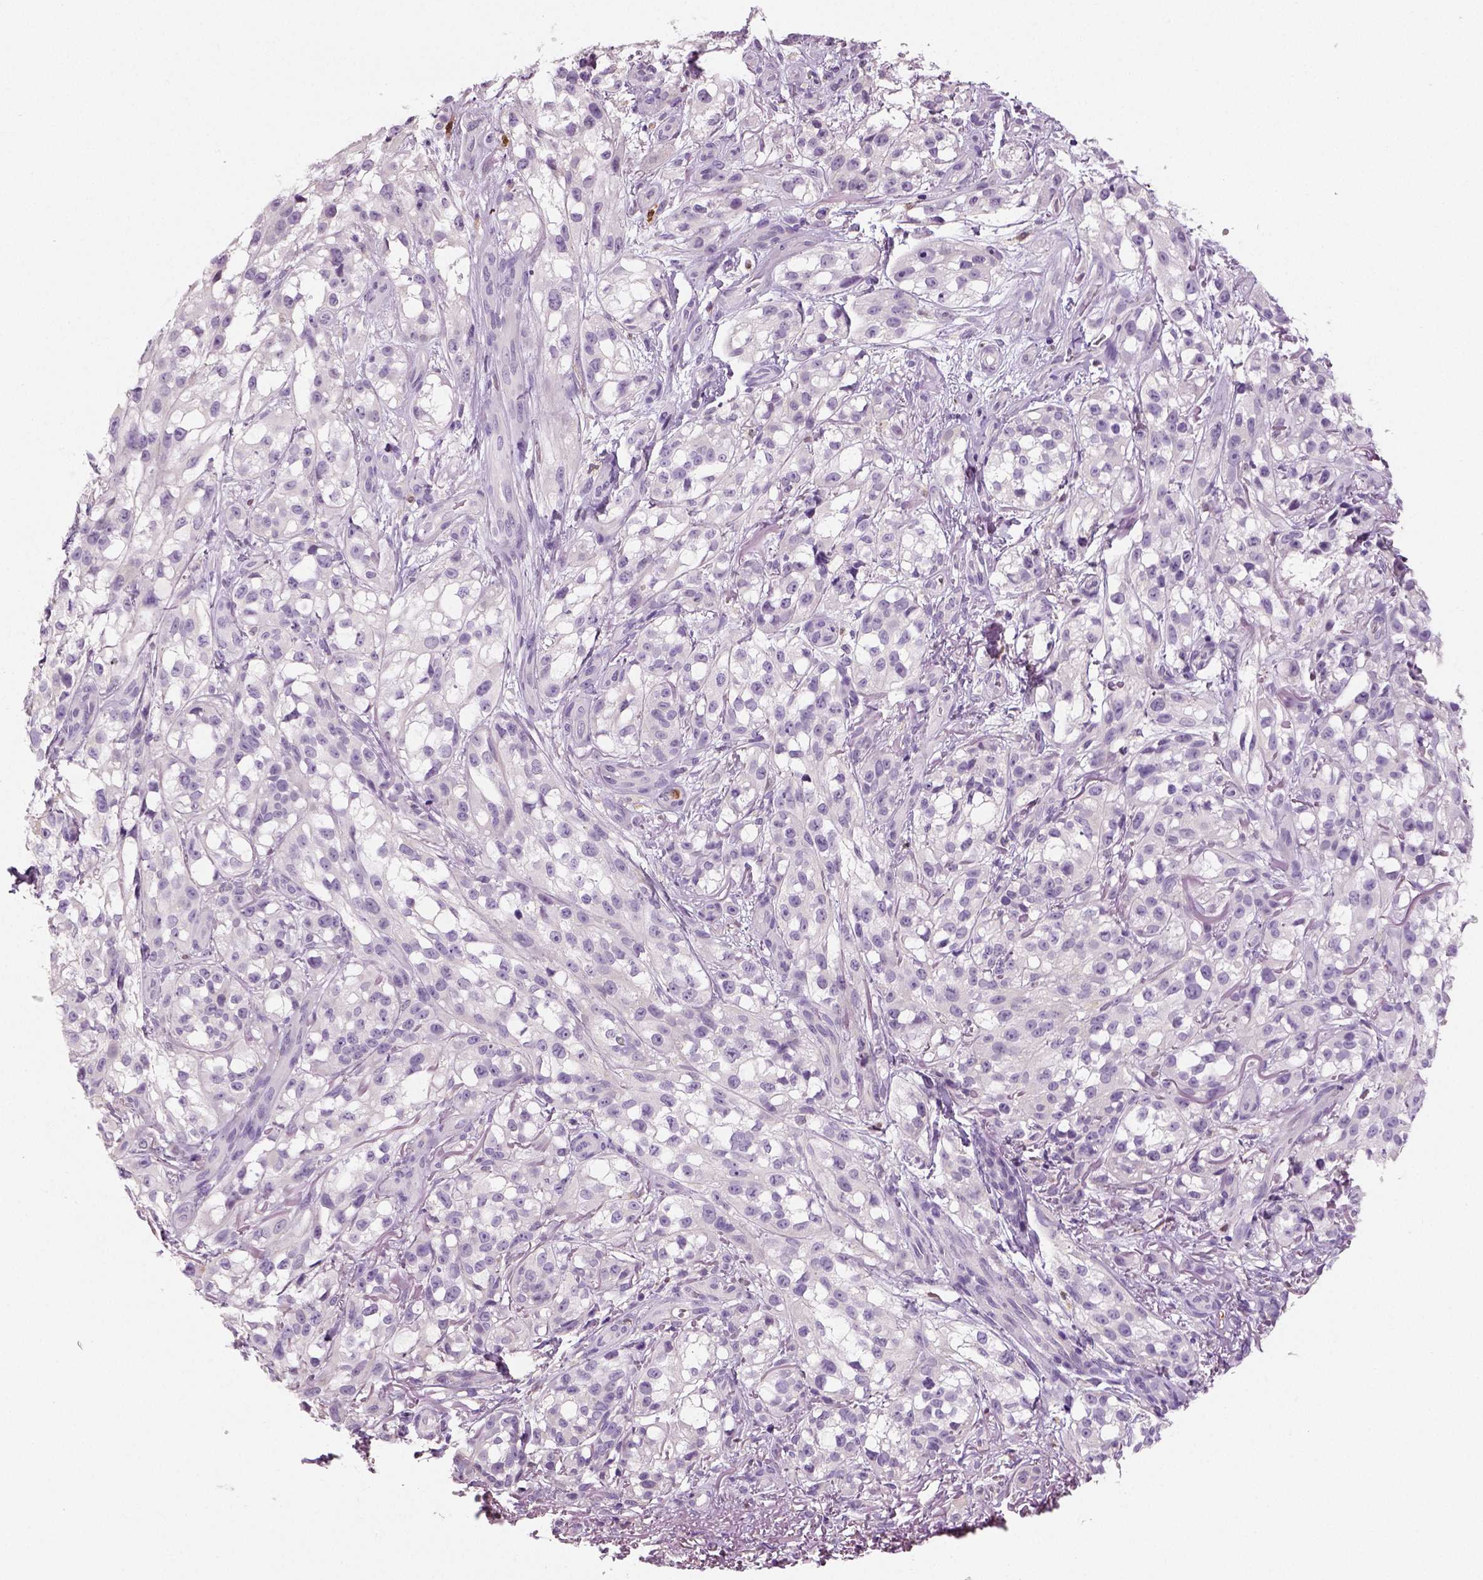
{"staining": {"intensity": "negative", "quantity": "none", "location": "none"}, "tissue": "melanoma", "cell_type": "Tumor cells", "image_type": "cancer", "snomed": [{"axis": "morphology", "description": "Malignant melanoma, NOS"}, {"axis": "topography", "description": "Skin"}], "caption": "A histopathology image of human malignant melanoma is negative for staining in tumor cells.", "gene": "NECAB2", "patient": {"sex": "female", "age": 85}}